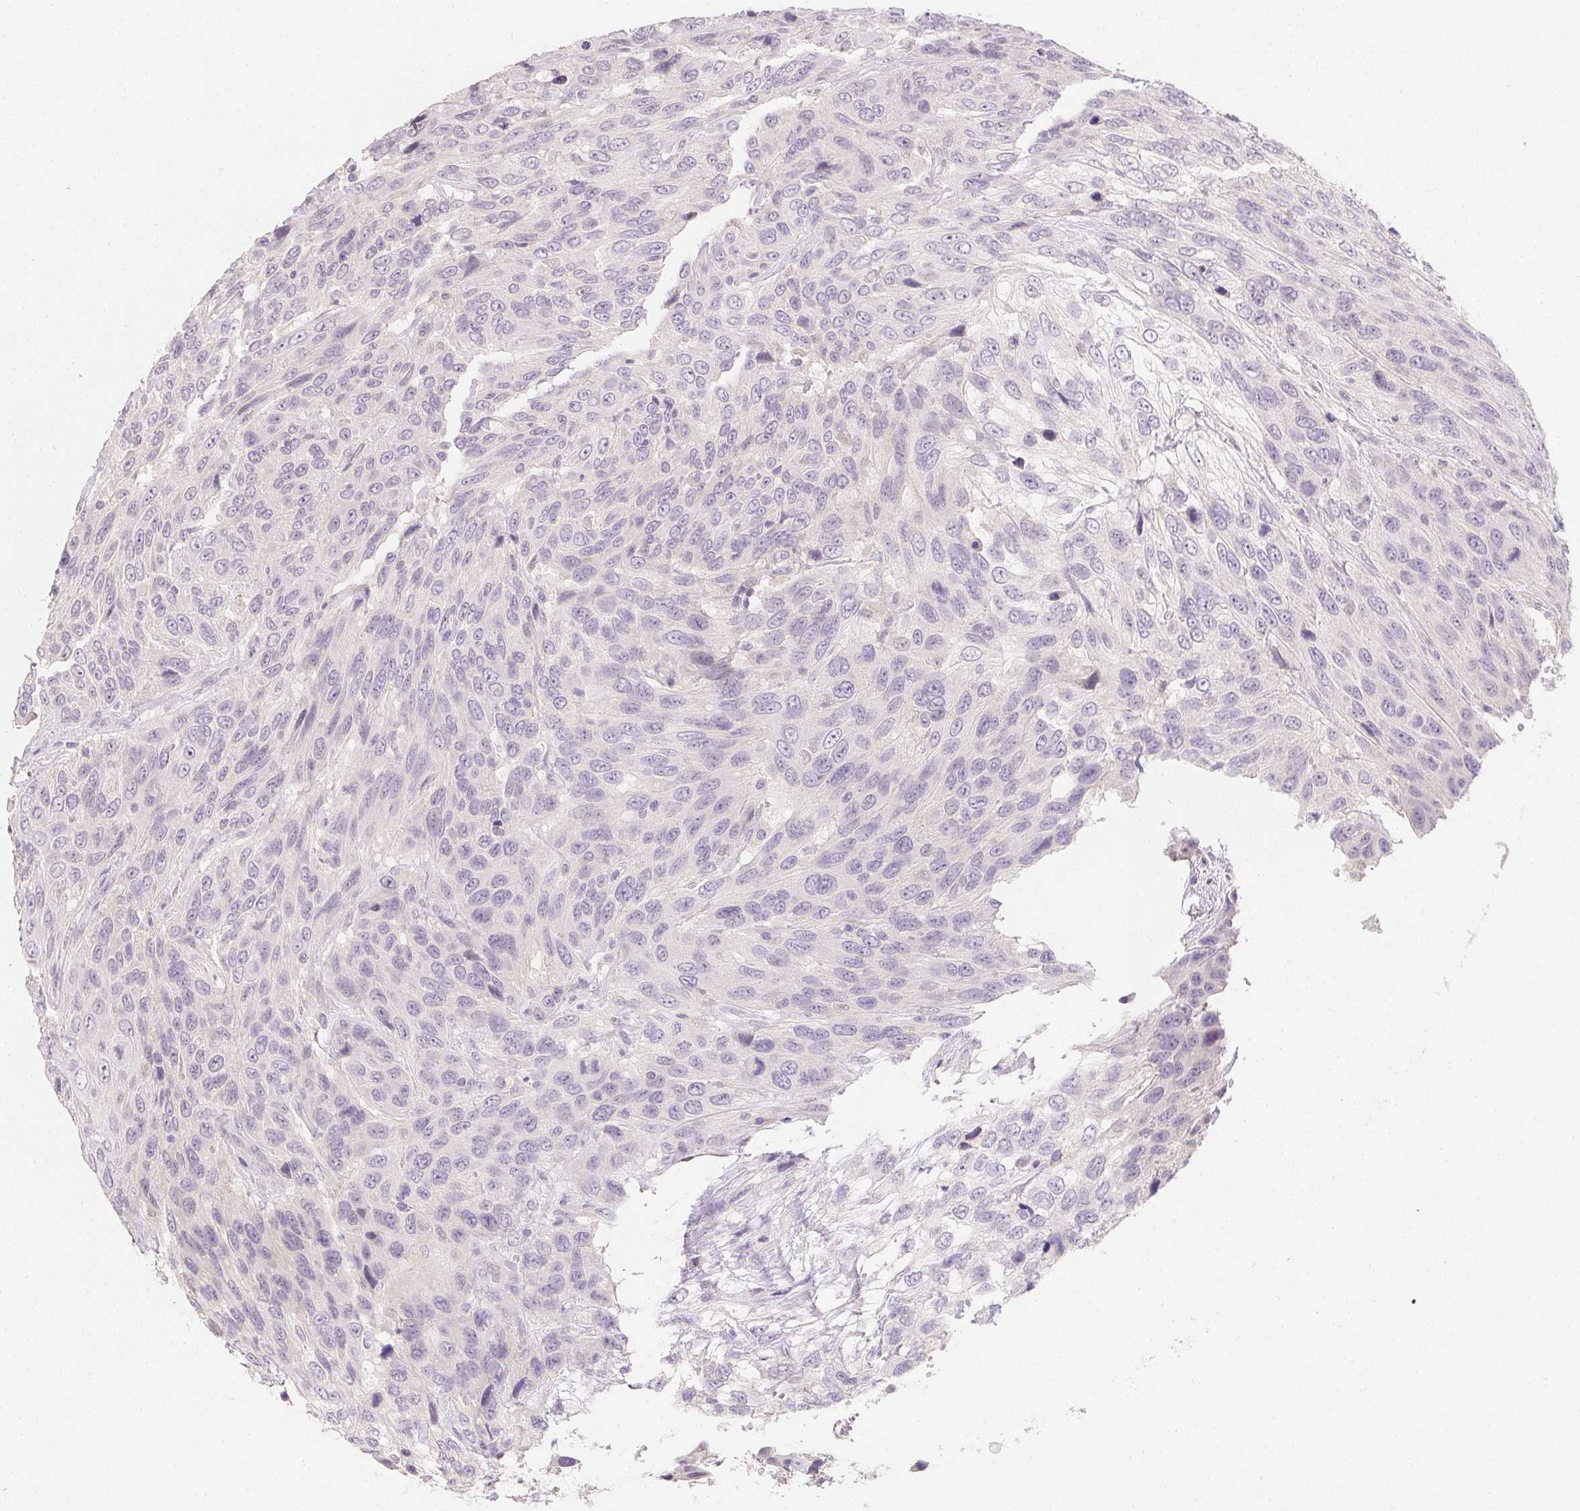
{"staining": {"intensity": "negative", "quantity": "none", "location": "none"}, "tissue": "urothelial cancer", "cell_type": "Tumor cells", "image_type": "cancer", "snomed": [{"axis": "morphology", "description": "Urothelial carcinoma, High grade"}, {"axis": "topography", "description": "Urinary bladder"}], "caption": "Human urothelial cancer stained for a protein using IHC shows no positivity in tumor cells.", "gene": "ZBBX", "patient": {"sex": "female", "age": 70}}